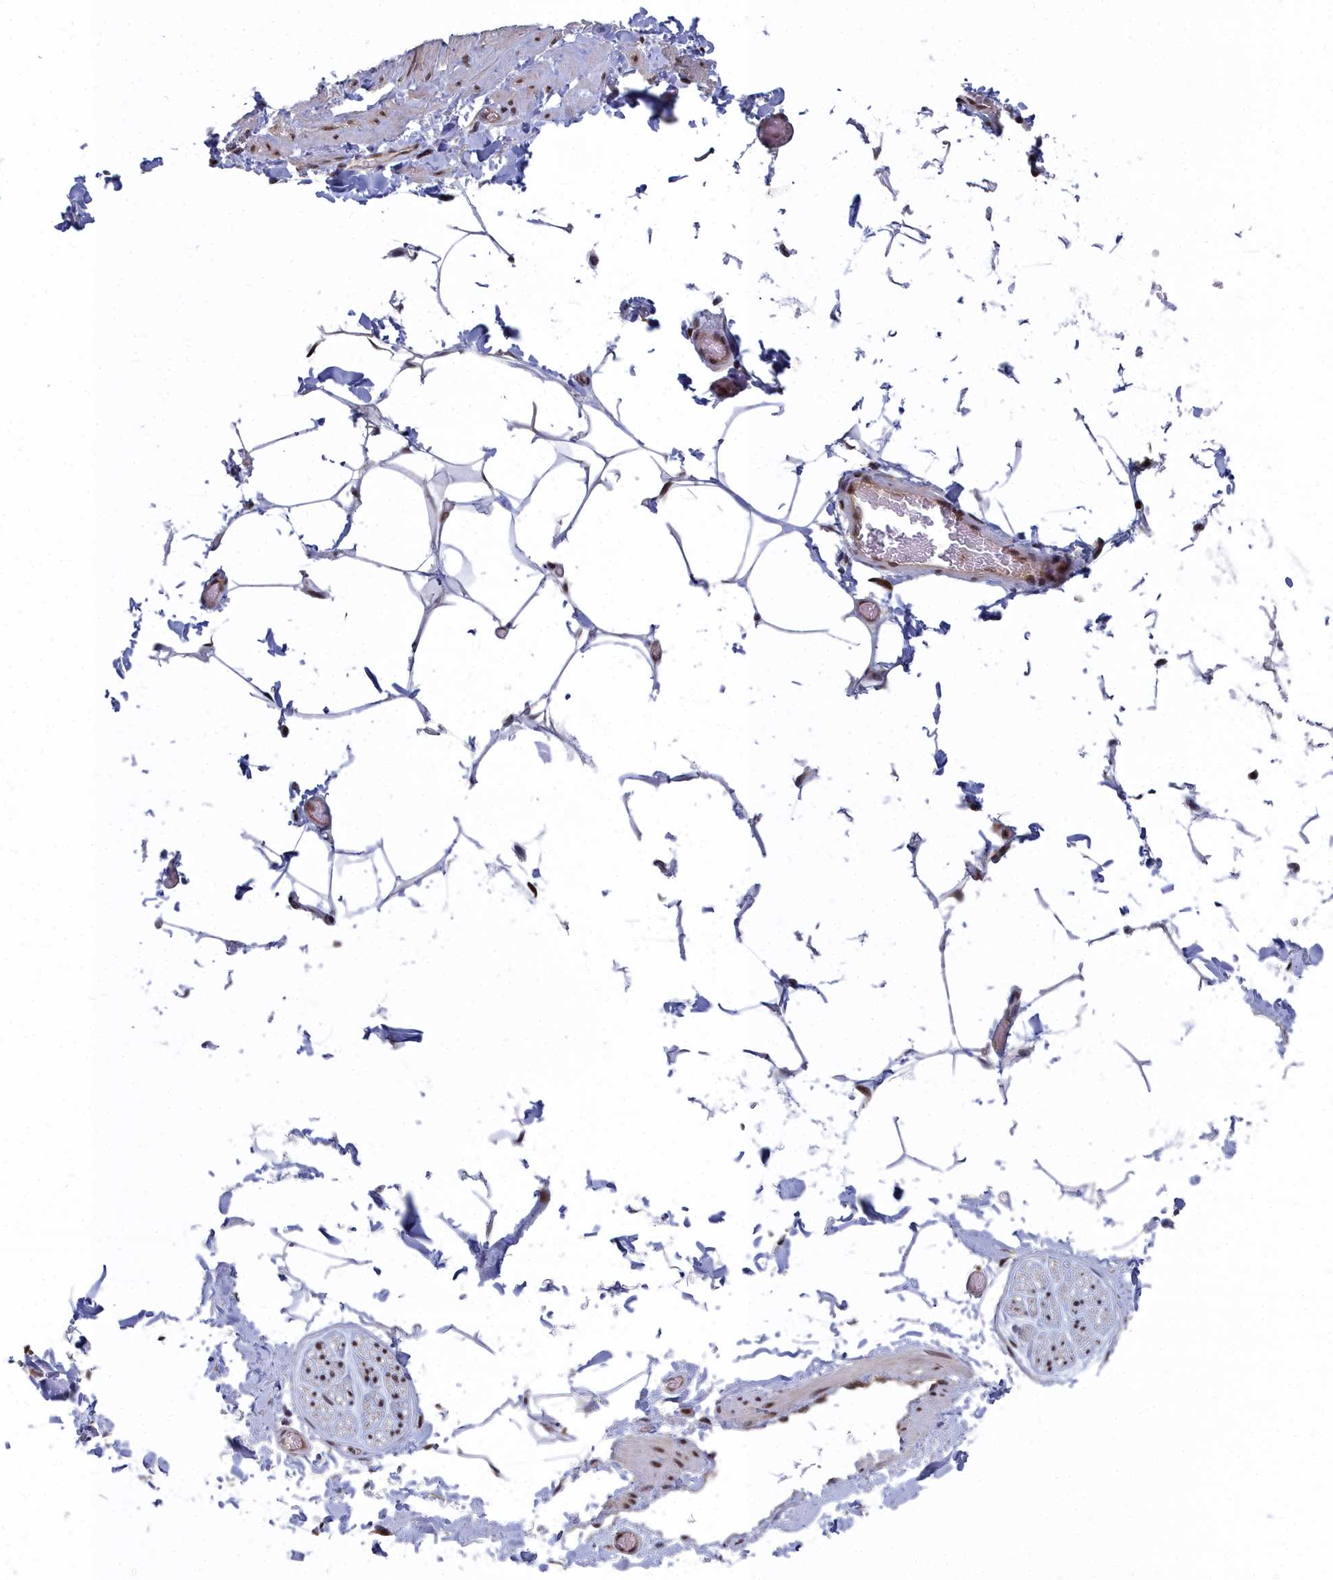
{"staining": {"intensity": "negative", "quantity": "none", "location": "none"}, "tissue": "adipose tissue", "cell_type": "Adipocytes", "image_type": "normal", "snomed": [{"axis": "morphology", "description": "Normal tissue, NOS"}, {"axis": "topography", "description": "Soft tissue"}, {"axis": "topography", "description": "Adipose tissue"}, {"axis": "topography", "description": "Vascular tissue"}, {"axis": "topography", "description": "Peripheral nerve tissue"}], "caption": "A histopathology image of human adipose tissue is negative for staining in adipocytes. (DAB immunohistochemistry (IHC) visualized using brightfield microscopy, high magnification).", "gene": "RPS27A", "patient": {"sex": "male", "age": 46}}